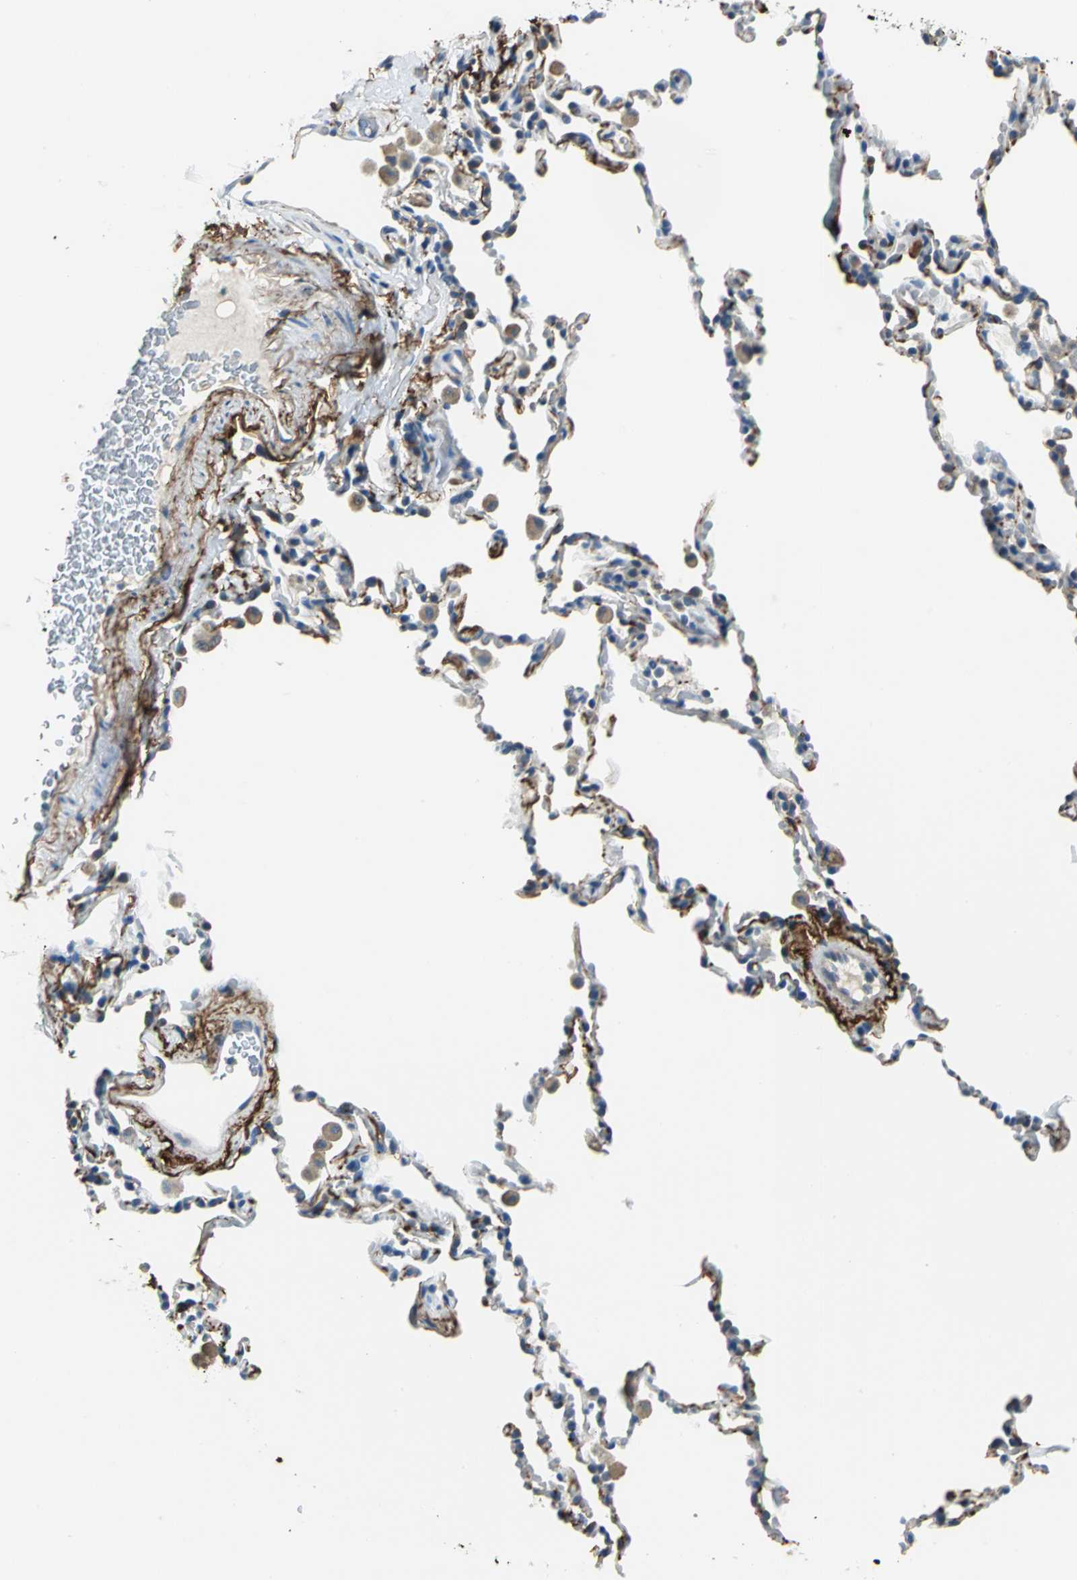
{"staining": {"intensity": "weak", "quantity": ">75%", "location": "cytoplasmic/membranous"}, "tissue": "lung", "cell_type": "Alveolar cells", "image_type": "normal", "snomed": [{"axis": "morphology", "description": "Normal tissue, NOS"}, {"axis": "morphology", "description": "Soft tissue tumor metastatic"}, {"axis": "topography", "description": "Lung"}], "caption": "Immunohistochemistry staining of normal lung, which exhibits low levels of weak cytoplasmic/membranous expression in about >75% of alveolar cells indicating weak cytoplasmic/membranous protein positivity. The staining was performed using DAB (brown) for protein detection and nuclei were counterstained in hematoxylin (blue).", "gene": "SLC16A7", "patient": {"sex": "male", "age": 59}}